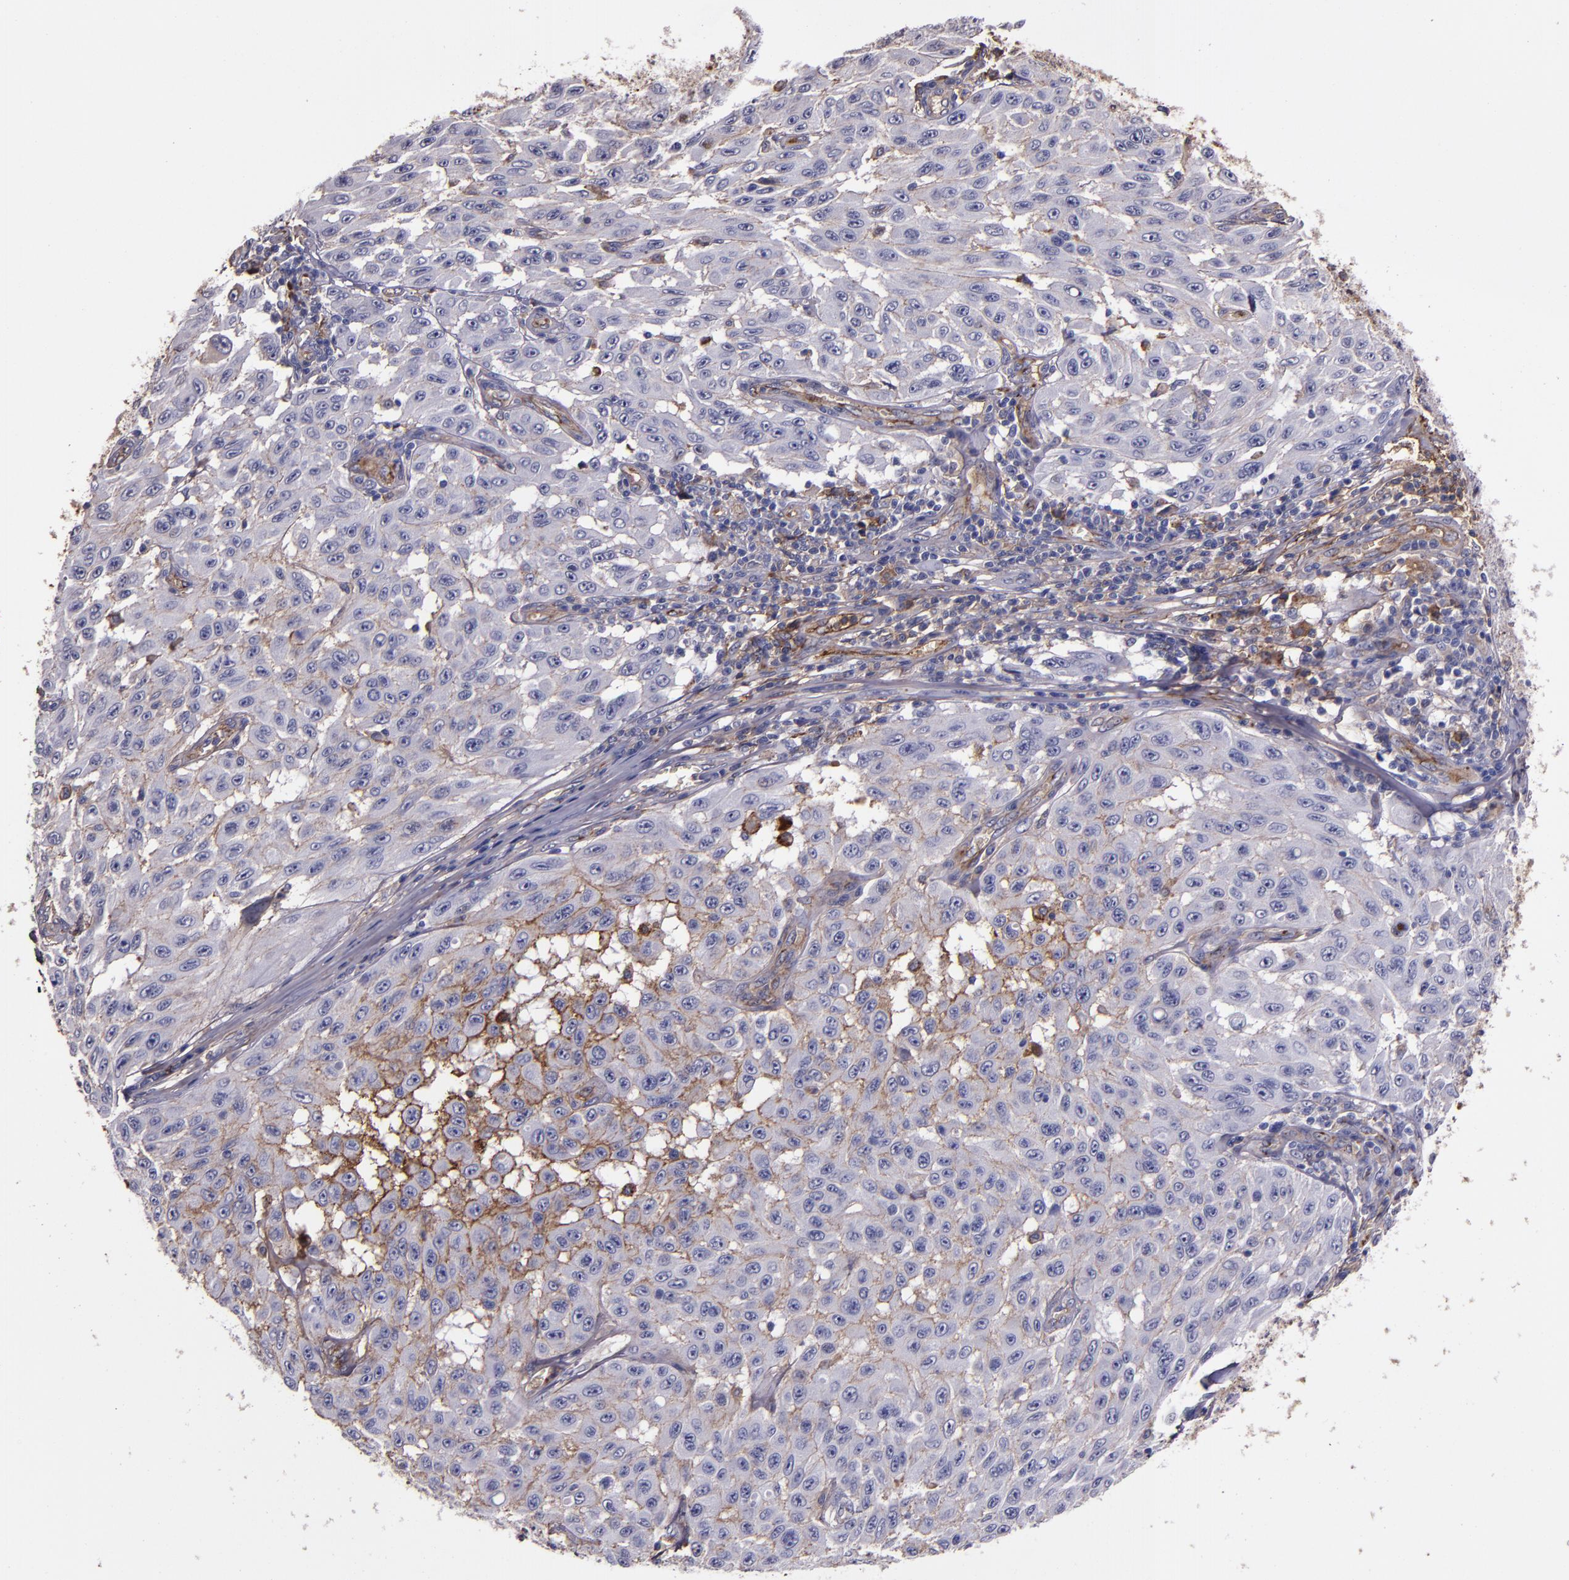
{"staining": {"intensity": "weak", "quantity": "<25%", "location": "cytoplasmic/membranous"}, "tissue": "melanoma", "cell_type": "Tumor cells", "image_type": "cancer", "snomed": [{"axis": "morphology", "description": "Malignant melanoma, NOS"}, {"axis": "topography", "description": "Skin"}], "caption": "Melanoma was stained to show a protein in brown. There is no significant expression in tumor cells. (DAB (3,3'-diaminobenzidine) IHC with hematoxylin counter stain).", "gene": "A2M", "patient": {"sex": "male", "age": 30}}